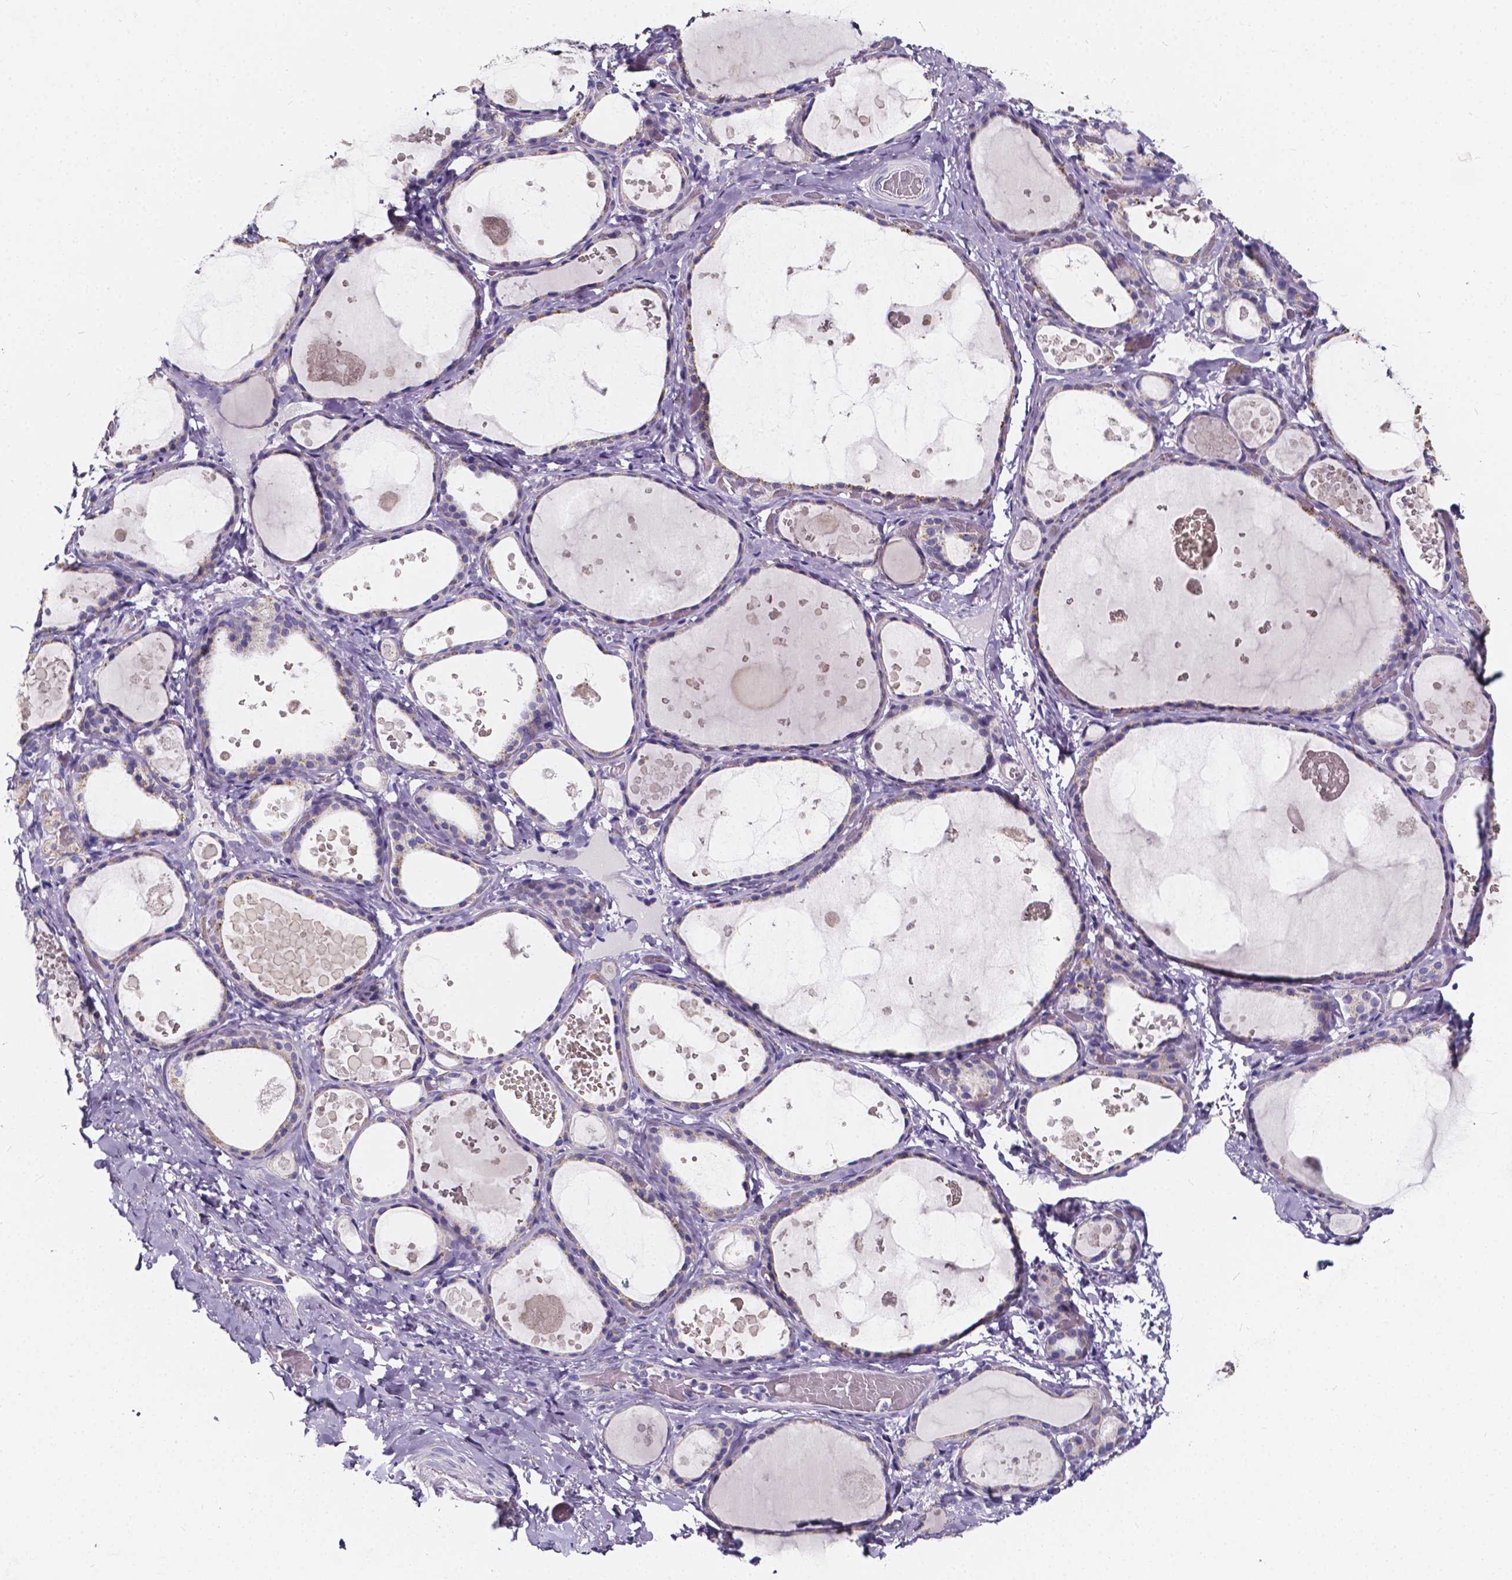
{"staining": {"intensity": "negative", "quantity": "none", "location": "none"}, "tissue": "thyroid gland", "cell_type": "Glandular cells", "image_type": "normal", "snomed": [{"axis": "morphology", "description": "Normal tissue, NOS"}, {"axis": "topography", "description": "Thyroid gland"}], "caption": "Immunohistochemistry micrograph of benign thyroid gland stained for a protein (brown), which exhibits no expression in glandular cells. (Immunohistochemistry (ihc), brightfield microscopy, high magnification).", "gene": "SPEF2", "patient": {"sex": "female", "age": 56}}